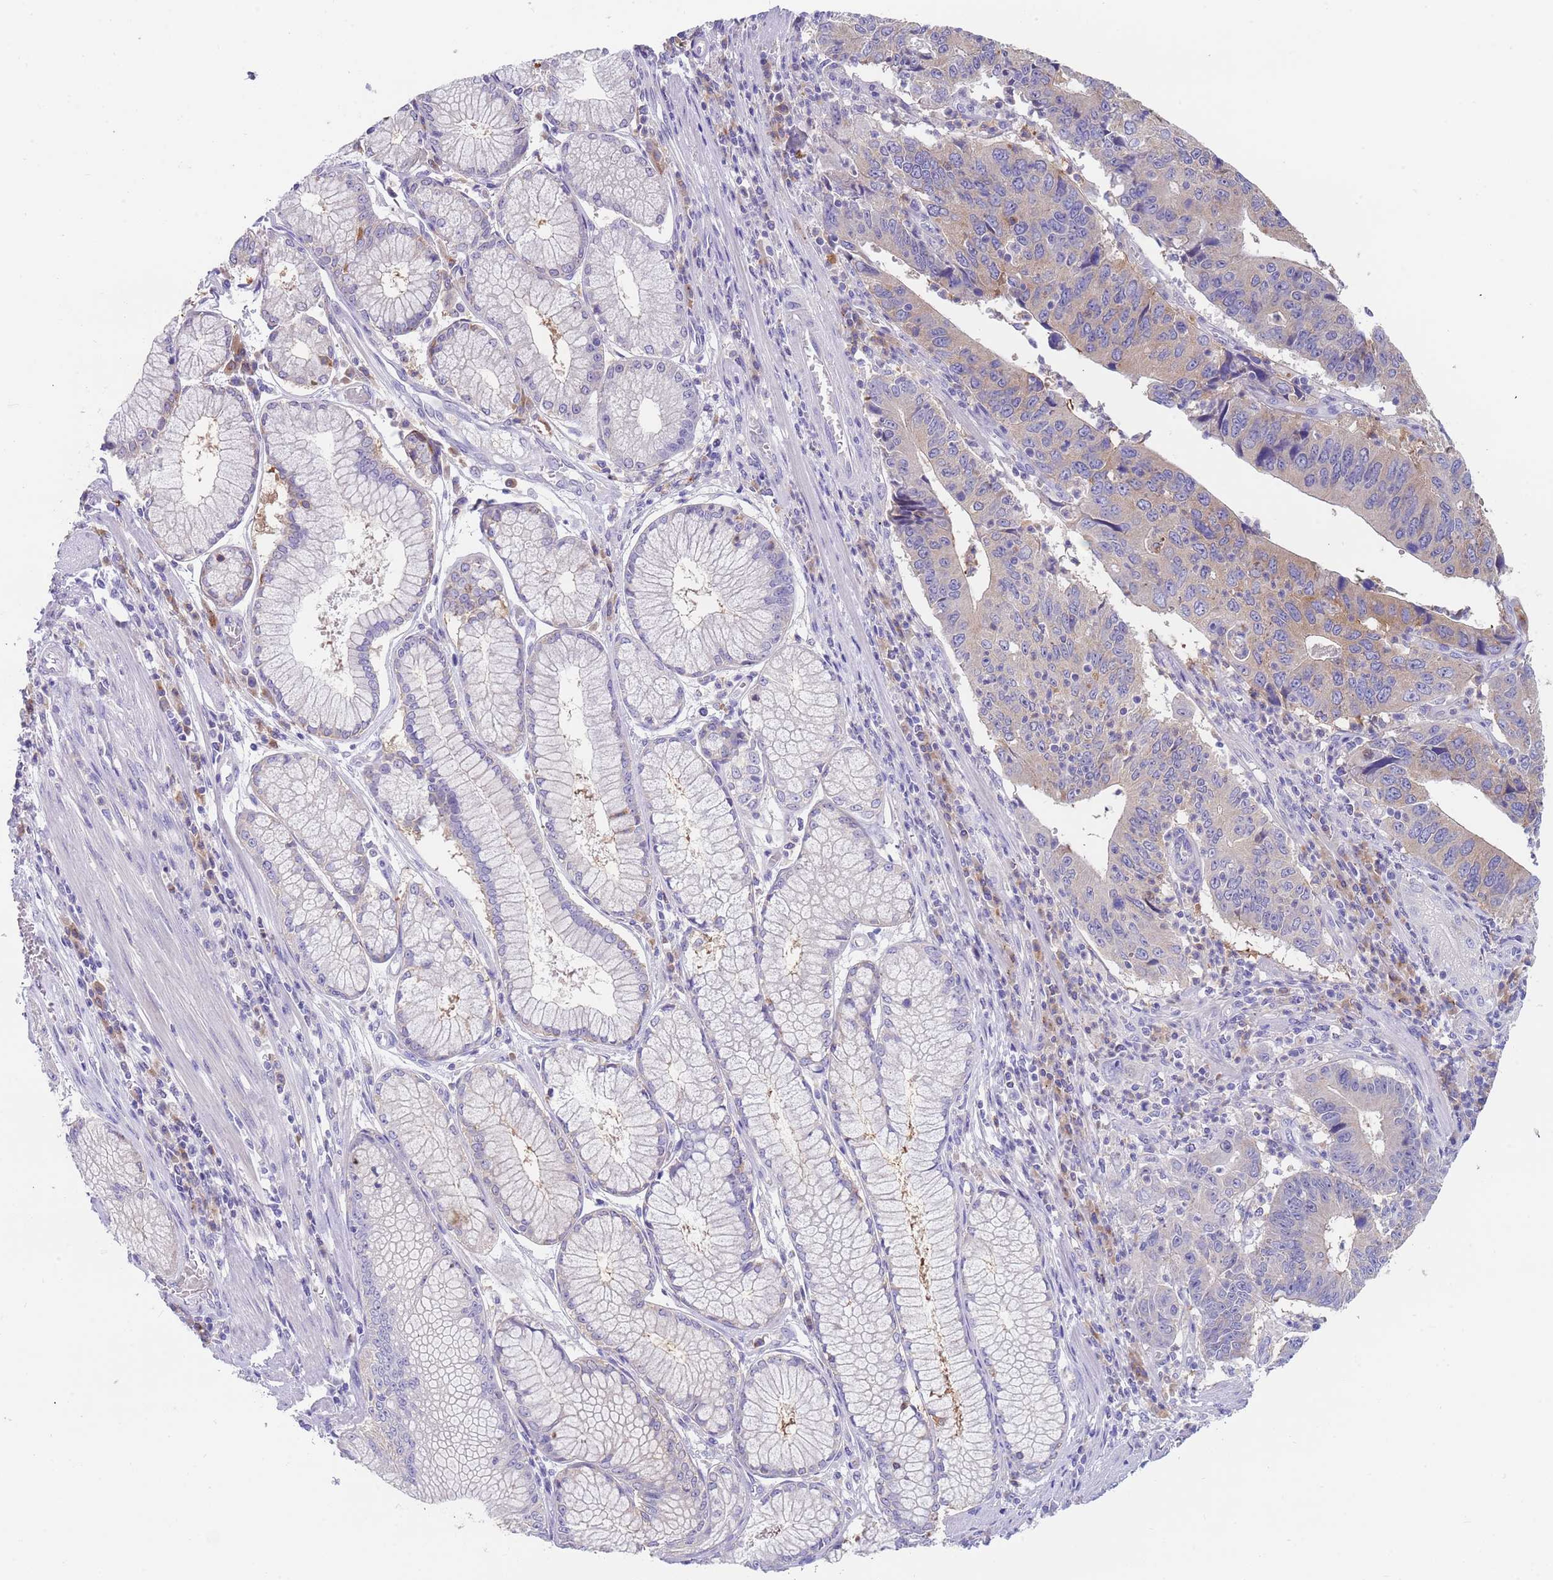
{"staining": {"intensity": "moderate", "quantity": "<25%", "location": "cytoplasmic/membranous"}, "tissue": "stomach cancer", "cell_type": "Tumor cells", "image_type": "cancer", "snomed": [{"axis": "morphology", "description": "Adenocarcinoma, NOS"}, {"axis": "topography", "description": "Stomach"}], "caption": "This photomicrograph reveals stomach adenocarcinoma stained with immunohistochemistry to label a protein in brown. The cytoplasmic/membranous of tumor cells show moderate positivity for the protein. Nuclei are counter-stained blue.", "gene": "TYW1", "patient": {"sex": "male", "age": 59}}